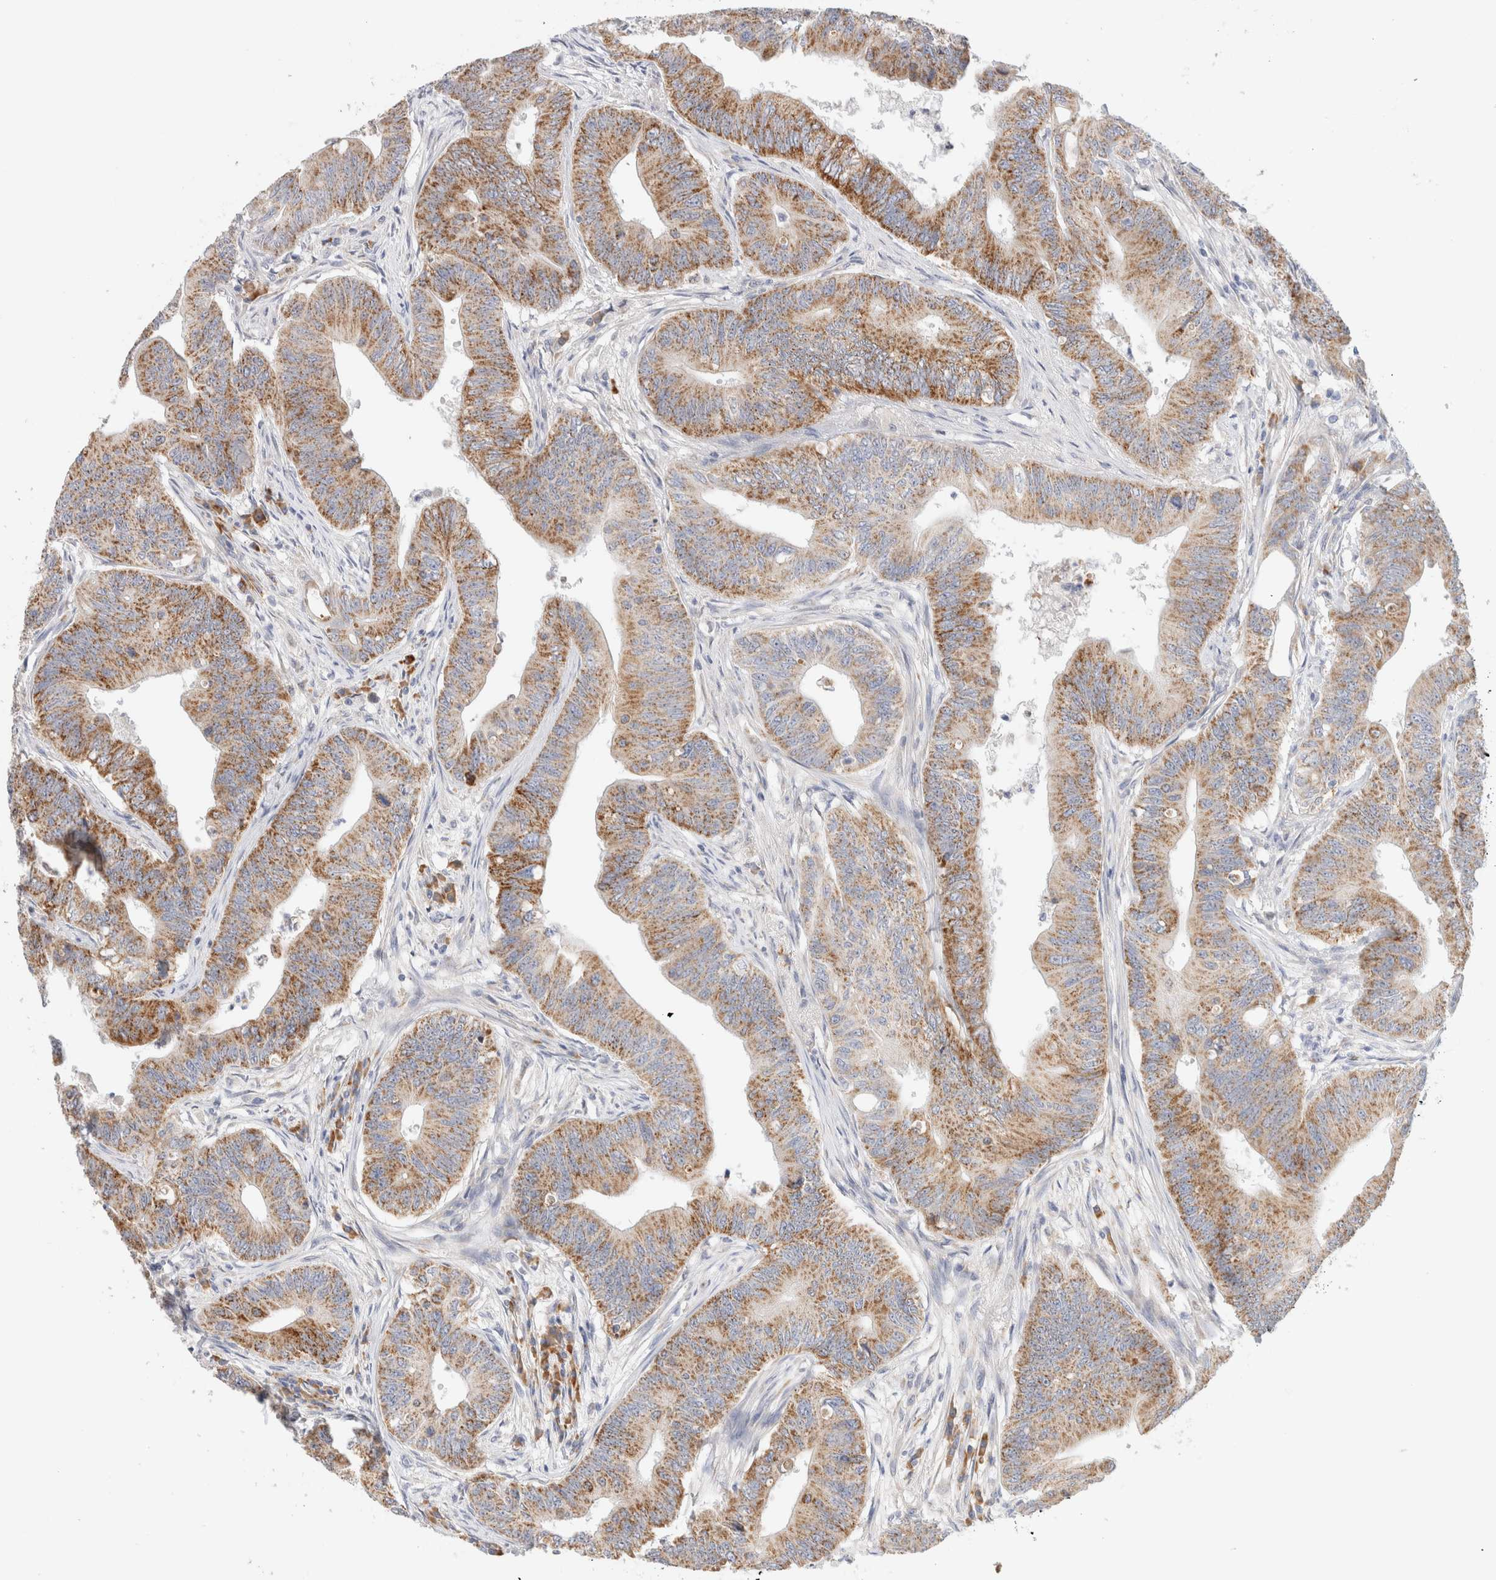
{"staining": {"intensity": "moderate", "quantity": ">75%", "location": "cytoplasmic/membranous"}, "tissue": "colorectal cancer", "cell_type": "Tumor cells", "image_type": "cancer", "snomed": [{"axis": "morphology", "description": "Adenoma, NOS"}, {"axis": "morphology", "description": "Adenocarcinoma, NOS"}, {"axis": "topography", "description": "Colon"}], "caption": "An immunohistochemistry (IHC) histopathology image of tumor tissue is shown. Protein staining in brown labels moderate cytoplasmic/membranous positivity in colorectal adenocarcinoma within tumor cells.", "gene": "GADD45G", "patient": {"sex": "male", "age": 79}}